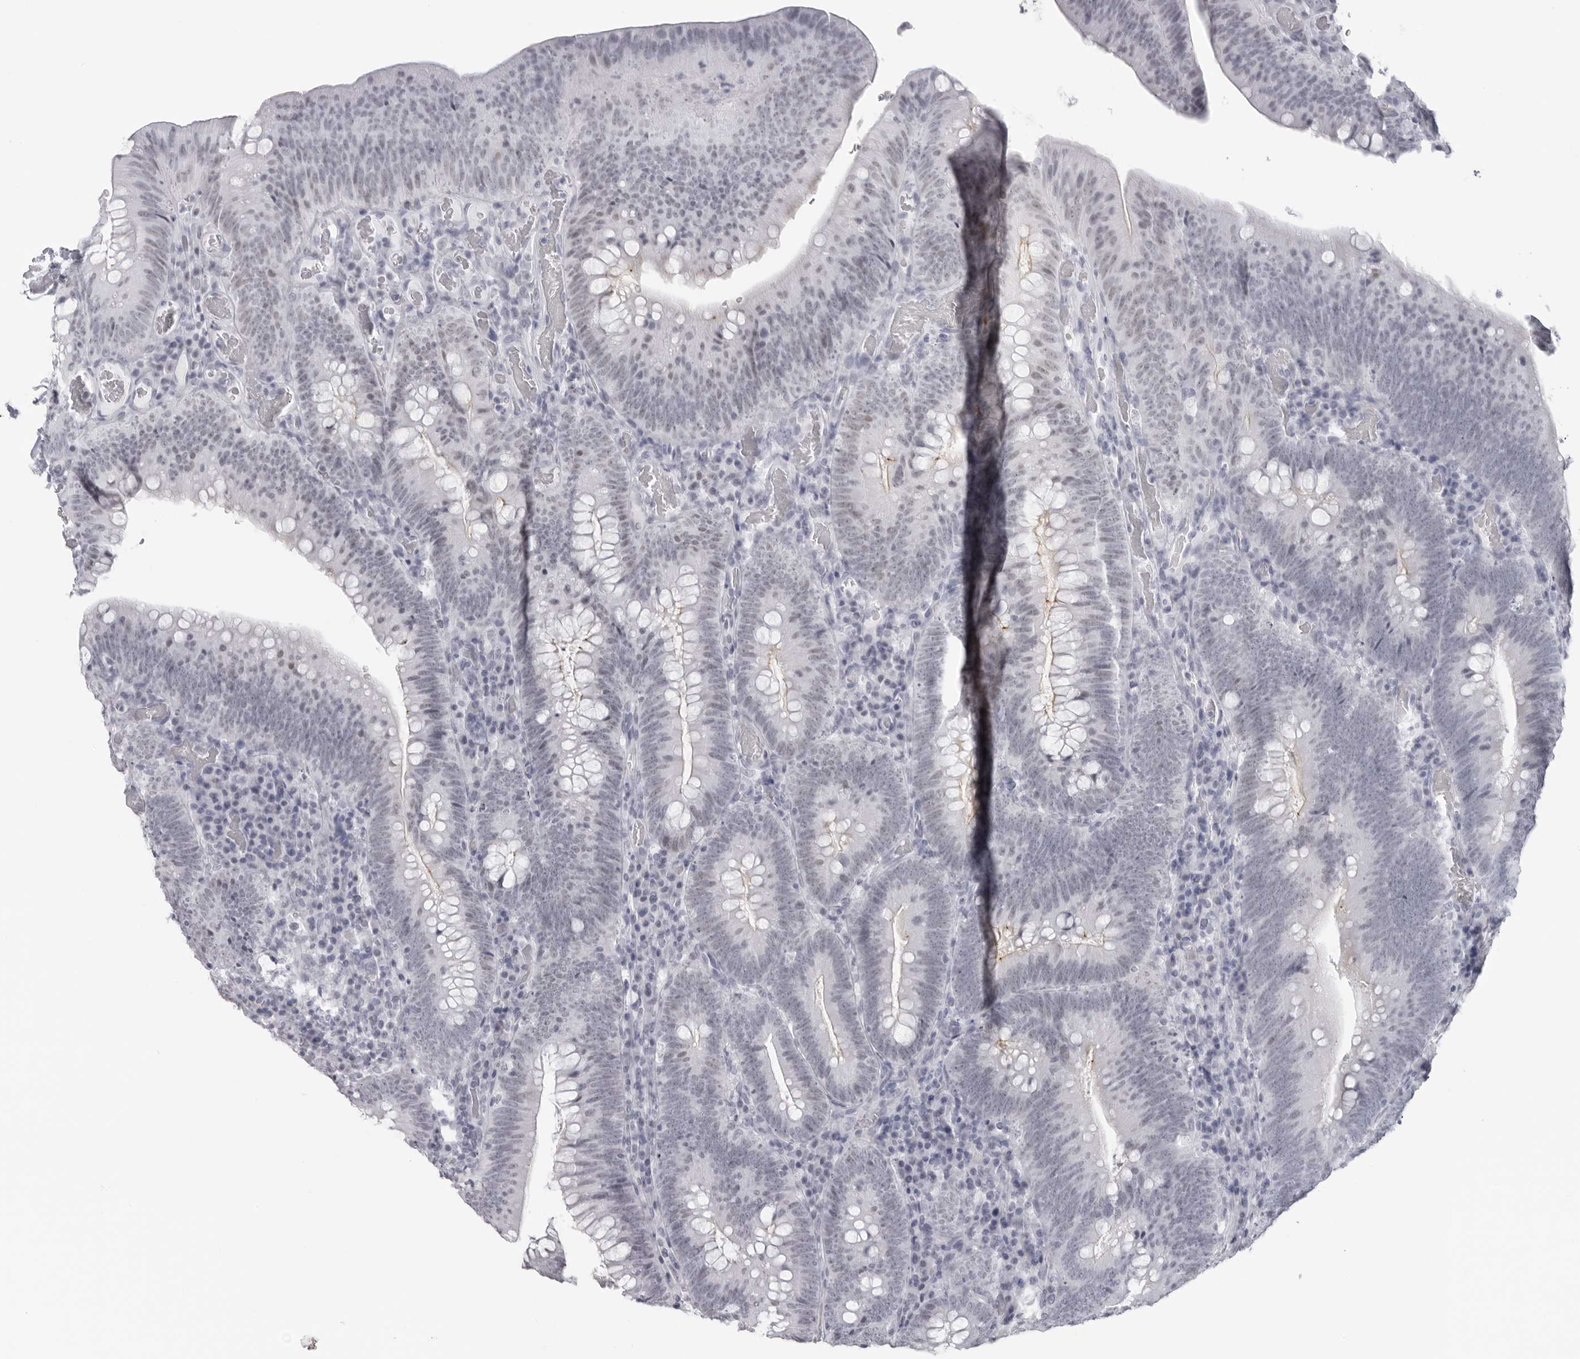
{"staining": {"intensity": "negative", "quantity": "none", "location": "none"}, "tissue": "colorectal cancer", "cell_type": "Tumor cells", "image_type": "cancer", "snomed": [{"axis": "morphology", "description": "Normal tissue, NOS"}, {"axis": "topography", "description": "Colon"}], "caption": "Tumor cells show no significant expression in colorectal cancer.", "gene": "ESPN", "patient": {"sex": "female", "age": 82}}